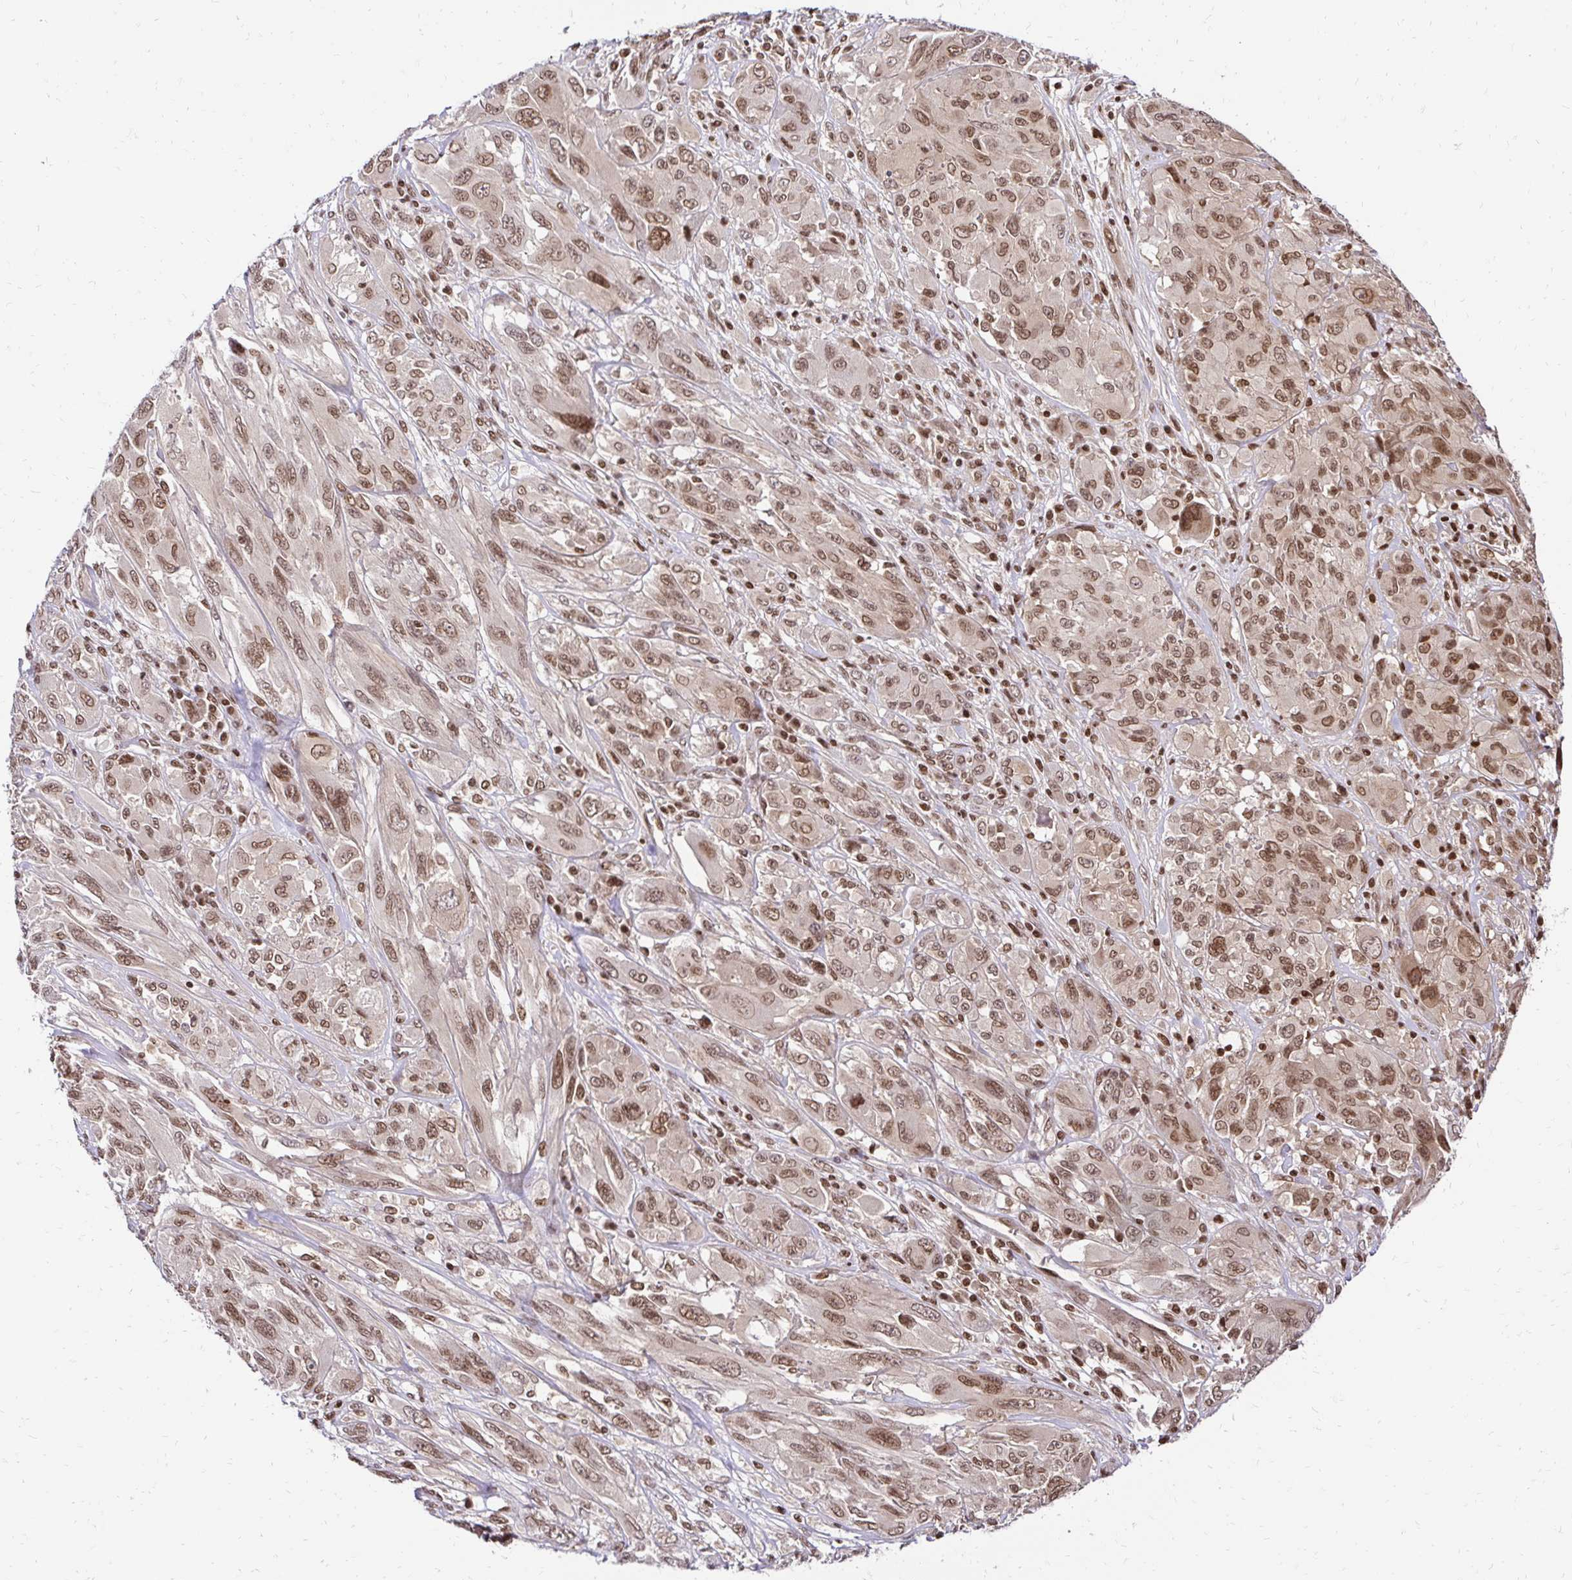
{"staining": {"intensity": "moderate", "quantity": ">75%", "location": "nuclear"}, "tissue": "melanoma", "cell_type": "Tumor cells", "image_type": "cancer", "snomed": [{"axis": "morphology", "description": "Malignant melanoma, NOS"}, {"axis": "topography", "description": "Skin"}], "caption": "Human melanoma stained for a protein (brown) displays moderate nuclear positive positivity in about >75% of tumor cells.", "gene": "GLYR1", "patient": {"sex": "female", "age": 91}}